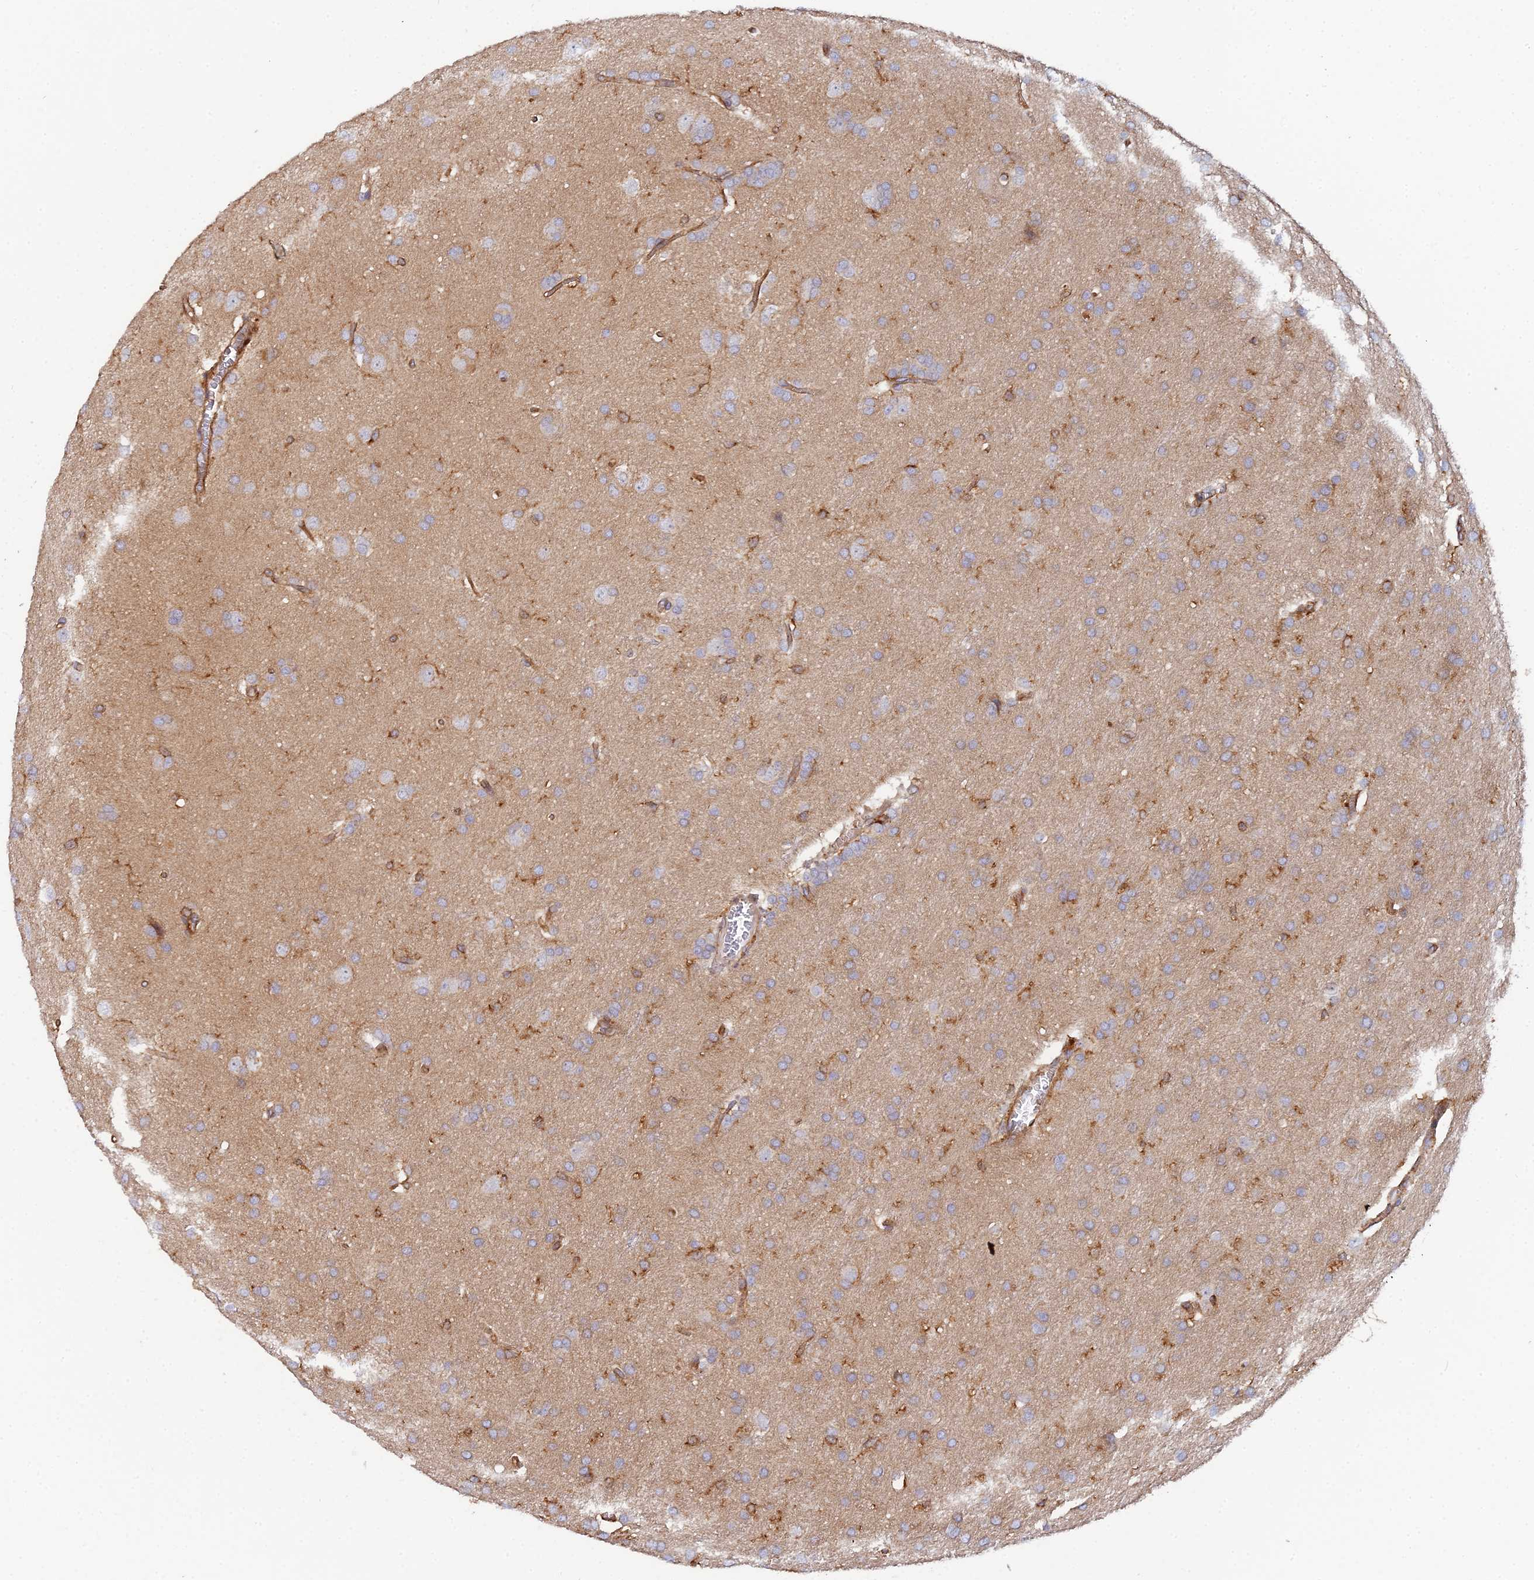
{"staining": {"intensity": "weak", "quantity": ">75%", "location": "cytoplasmic/membranous"}, "tissue": "glioma", "cell_type": "Tumor cells", "image_type": "cancer", "snomed": [{"axis": "morphology", "description": "Glioma, malignant, Low grade"}, {"axis": "topography", "description": "Brain"}], "caption": "This image reveals IHC staining of human malignant low-grade glioma, with low weak cytoplasmic/membranous expression in approximately >75% of tumor cells.", "gene": "GNG5B", "patient": {"sex": "female", "age": 32}}